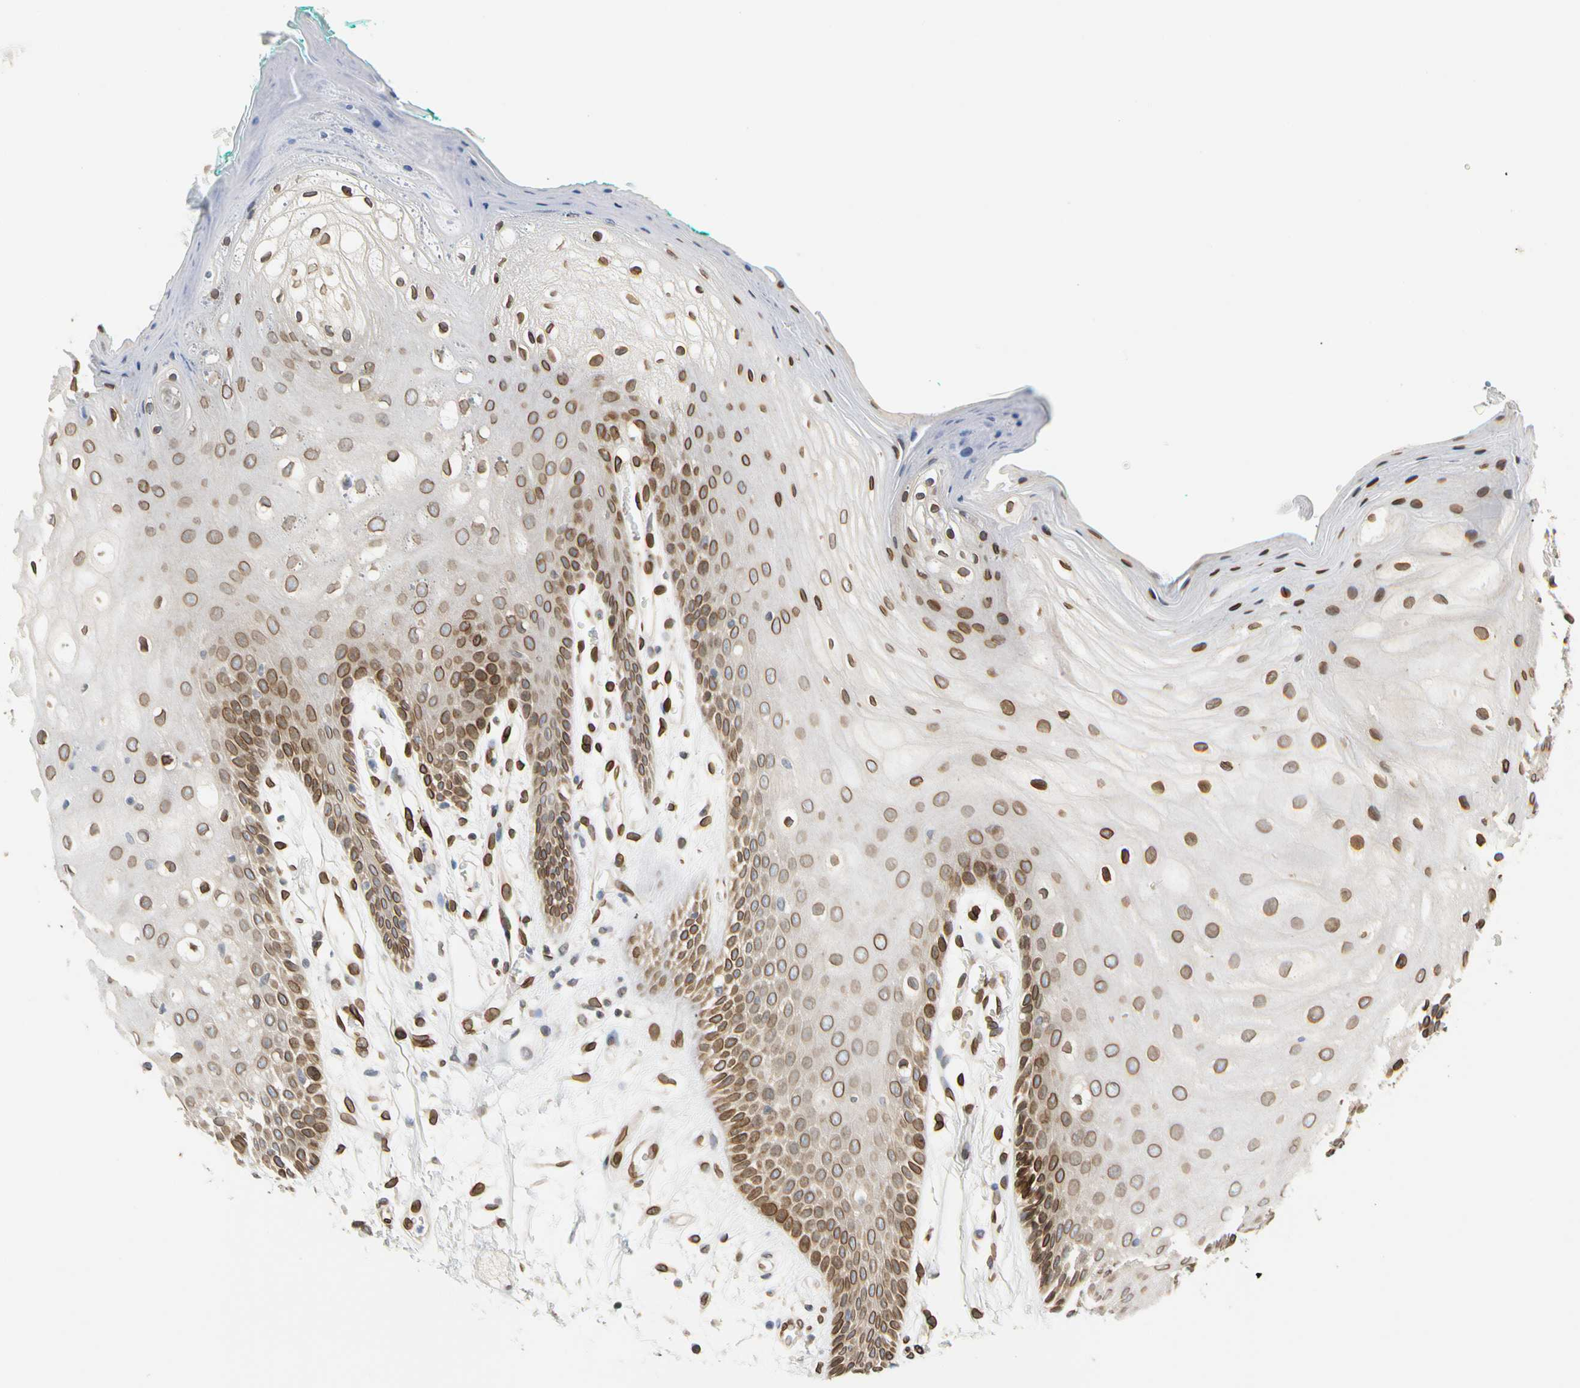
{"staining": {"intensity": "moderate", "quantity": ">75%", "location": "cytoplasmic/membranous,nuclear"}, "tissue": "oral mucosa", "cell_type": "Squamous epithelial cells", "image_type": "normal", "snomed": [{"axis": "morphology", "description": "Normal tissue, NOS"}, {"axis": "morphology", "description": "Squamous cell carcinoma, NOS"}, {"axis": "topography", "description": "Skeletal muscle"}, {"axis": "topography", "description": "Oral tissue"}, {"axis": "topography", "description": "Head-Neck"}], "caption": "Protein expression analysis of normal human oral mucosa reveals moderate cytoplasmic/membranous,nuclear positivity in about >75% of squamous epithelial cells.", "gene": "SUN1", "patient": {"sex": "female", "age": 84}}